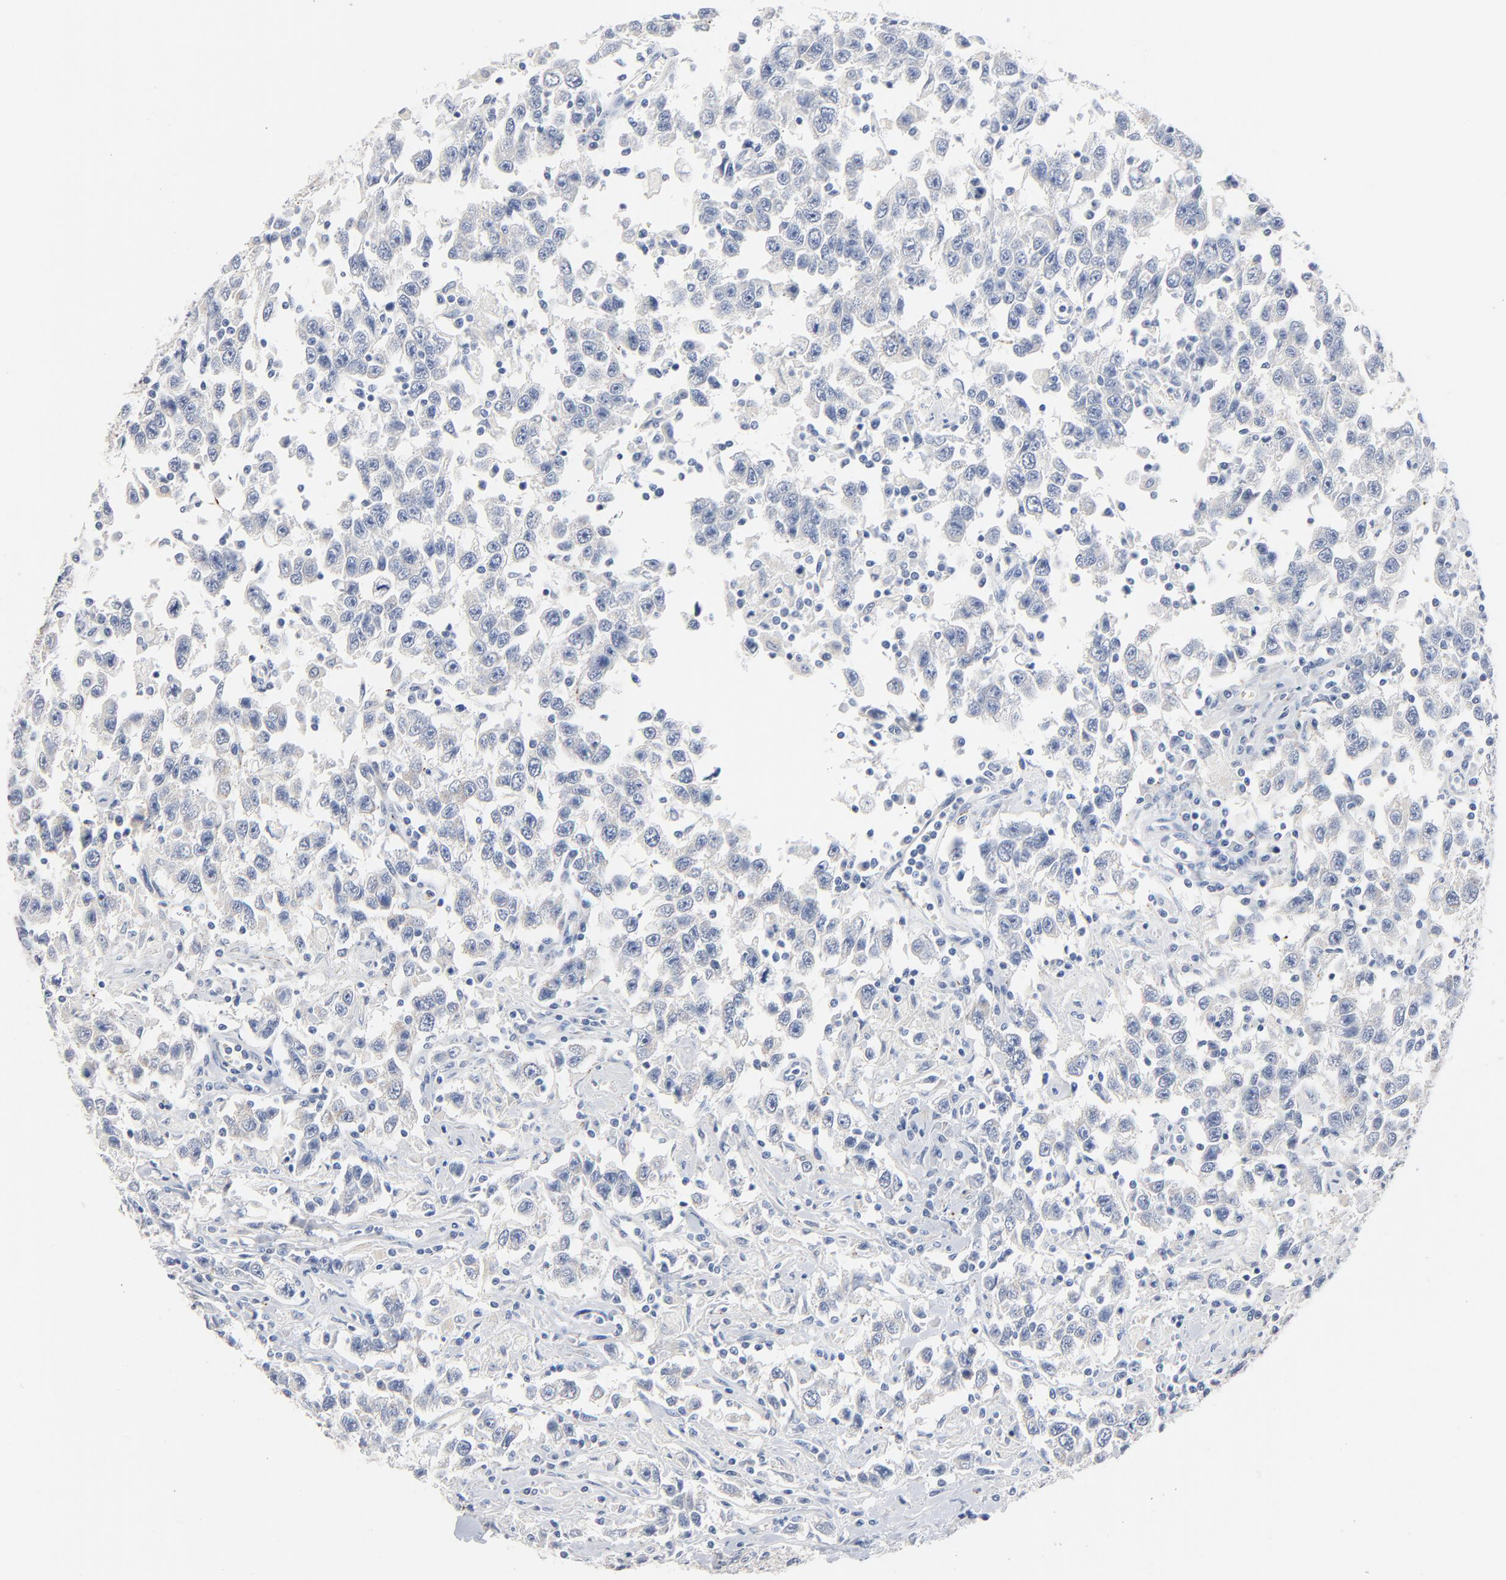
{"staining": {"intensity": "negative", "quantity": "none", "location": "none"}, "tissue": "testis cancer", "cell_type": "Tumor cells", "image_type": "cancer", "snomed": [{"axis": "morphology", "description": "Seminoma, NOS"}, {"axis": "topography", "description": "Testis"}], "caption": "The IHC histopathology image has no significant positivity in tumor cells of testis seminoma tissue.", "gene": "IFT43", "patient": {"sex": "male", "age": 41}}